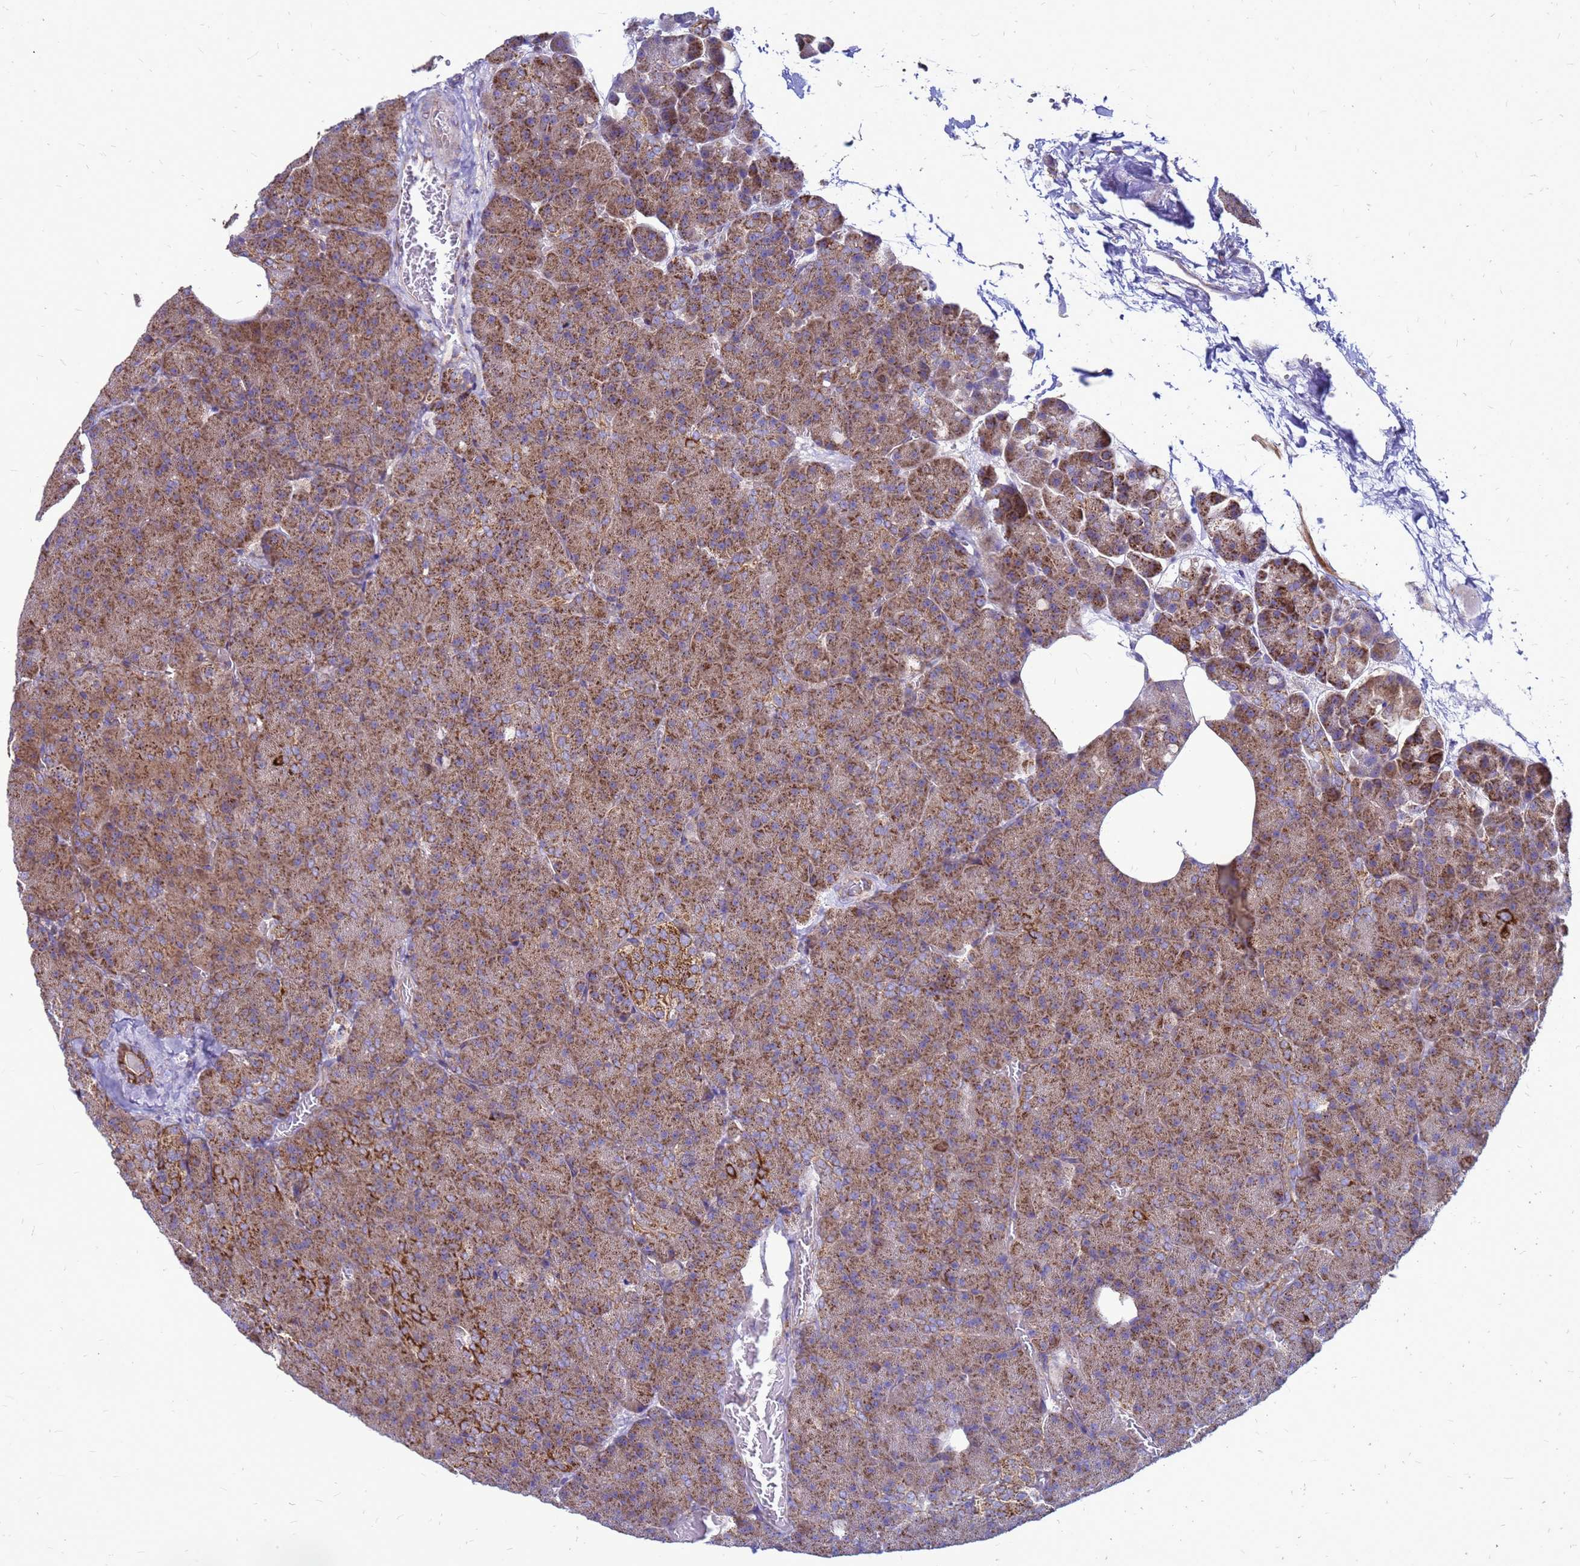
{"staining": {"intensity": "moderate", "quantity": ">75%", "location": "cytoplasmic/membranous"}, "tissue": "pancreas", "cell_type": "Exocrine glandular cells", "image_type": "normal", "snomed": [{"axis": "morphology", "description": "Normal tissue, NOS"}, {"axis": "morphology", "description": "Carcinoid, malignant, NOS"}, {"axis": "topography", "description": "Pancreas"}], "caption": "IHC (DAB (3,3'-diaminobenzidine)) staining of benign human pancreas shows moderate cytoplasmic/membranous protein positivity in approximately >75% of exocrine glandular cells.", "gene": "FSTL4", "patient": {"sex": "female", "age": 35}}